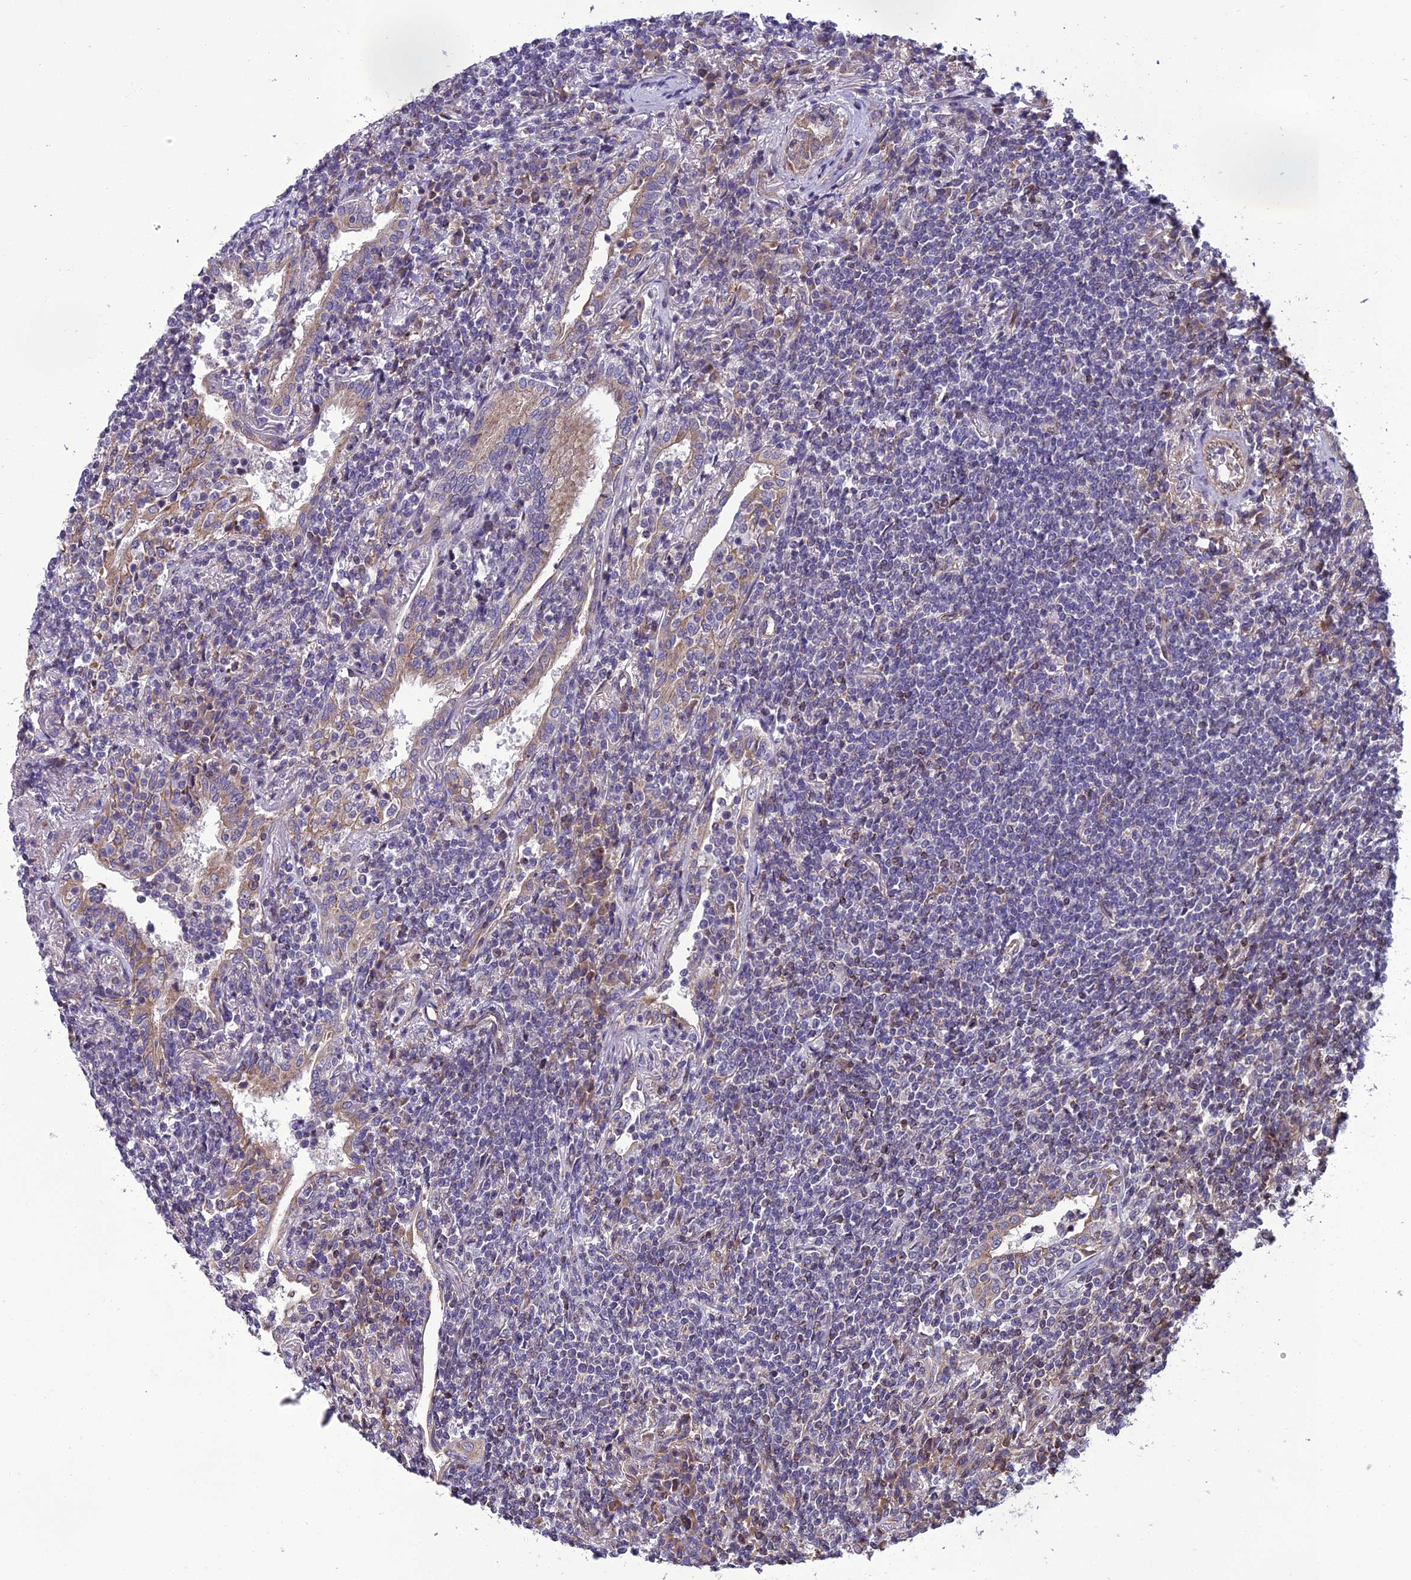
{"staining": {"intensity": "negative", "quantity": "none", "location": "none"}, "tissue": "lymphoma", "cell_type": "Tumor cells", "image_type": "cancer", "snomed": [{"axis": "morphology", "description": "Malignant lymphoma, non-Hodgkin's type, Low grade"}, {"axis": "topography", "description": "Lung"}], "caption": "An IHC image of lymphoma is shown. There is no staining in tumor cells of lymphoma.", "gene": "GIMAP1", "patient": {"sex": "female", "age": 71}}